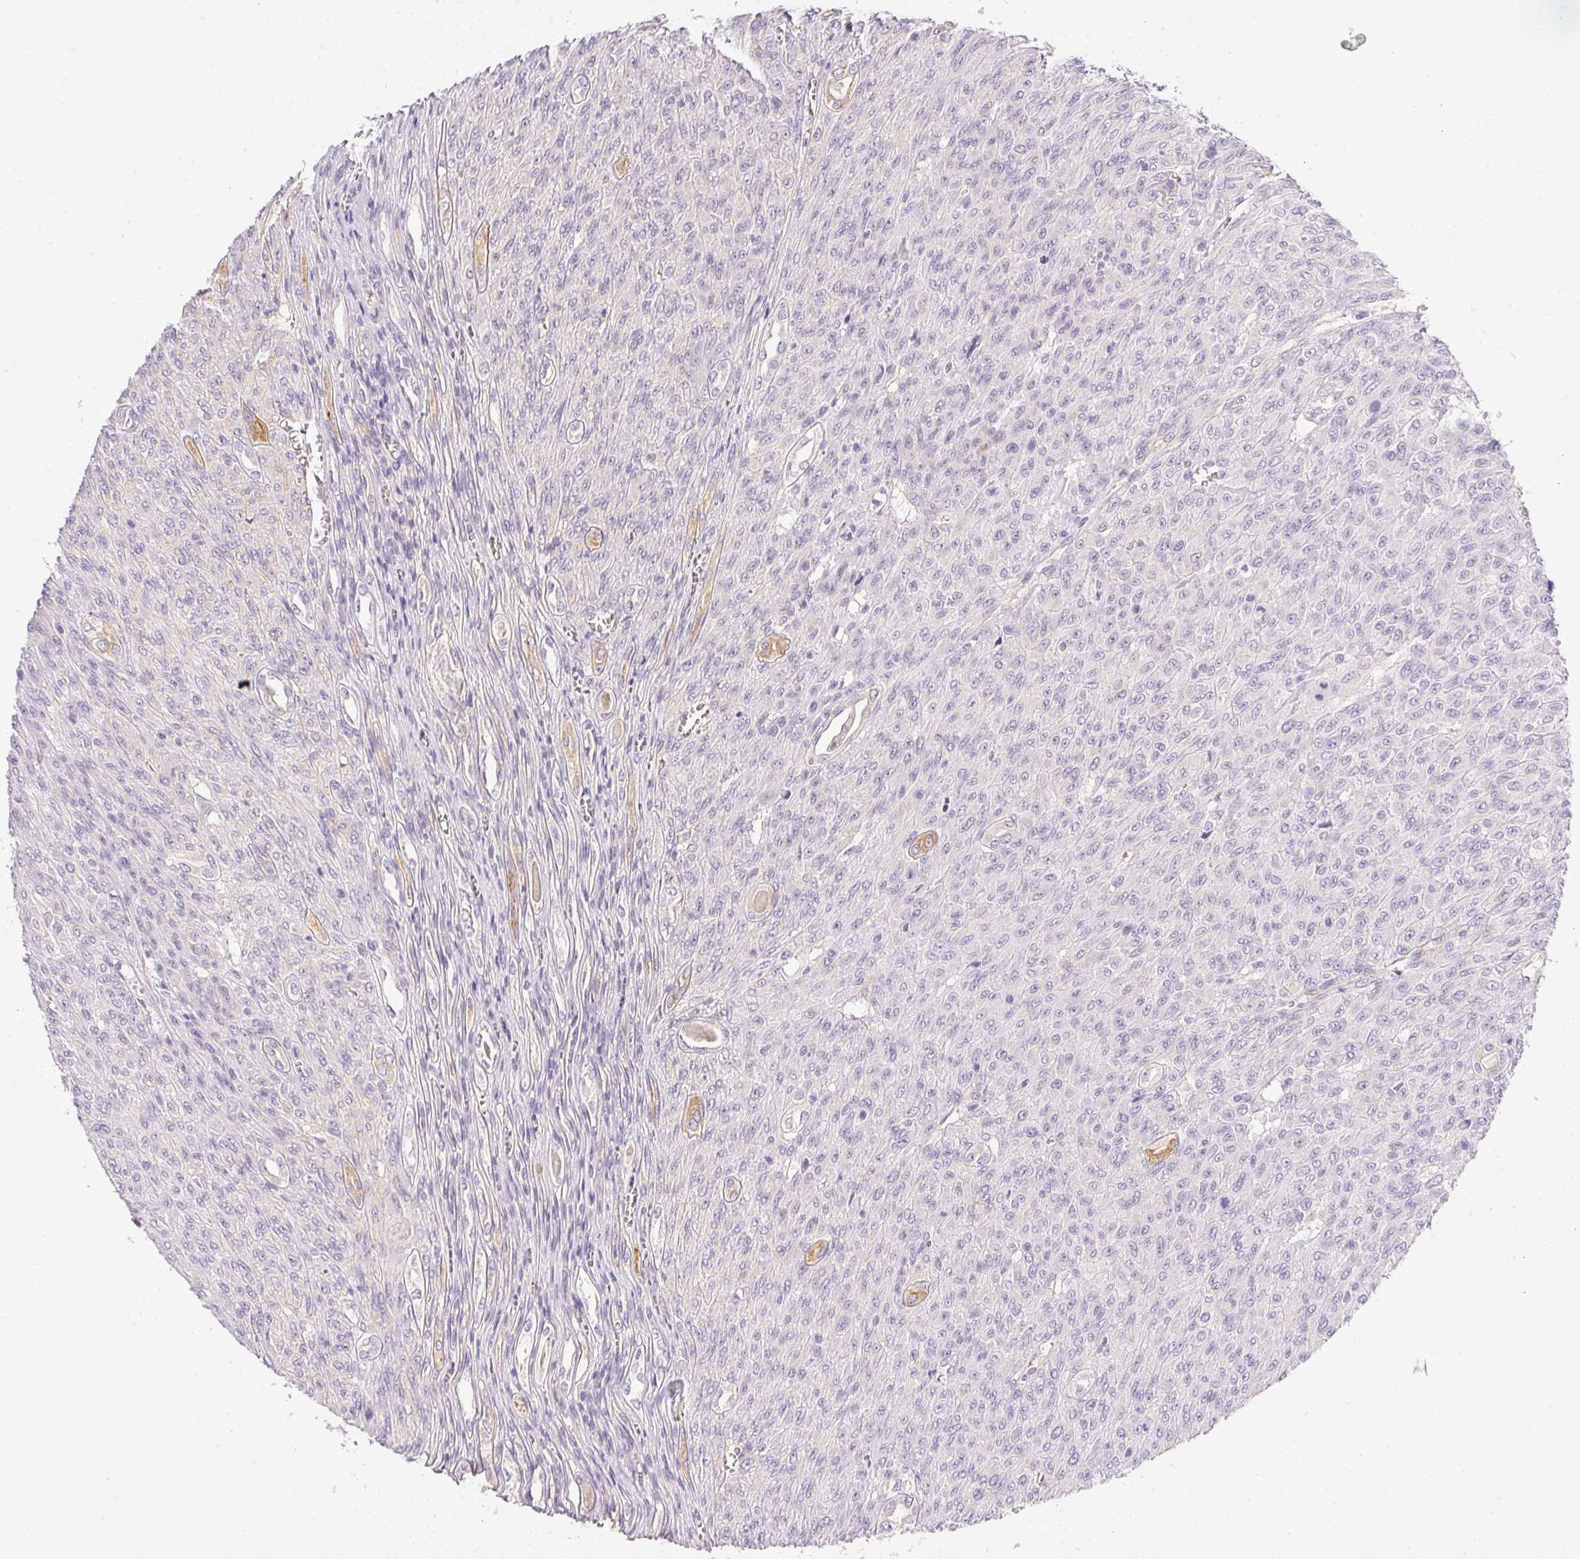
{"staining": {"intensity": "negative", "quantity": "none", "location": "none"}, "tissue": "renal cancer", "cell_type": "Tumor cells", "image_type": "cancer", "snomed": [{"axis": "morphology", "description": "Adenocarcinoma, NOS"}, {"axis": "topography", "description": "Kidney"}], "caption": "Immunohistochemical staining of renal cancer demonstrates no significant staining in tumor cells.", "gene": "SLC17A7", "patient": {"sex": "male", "age": 58}}